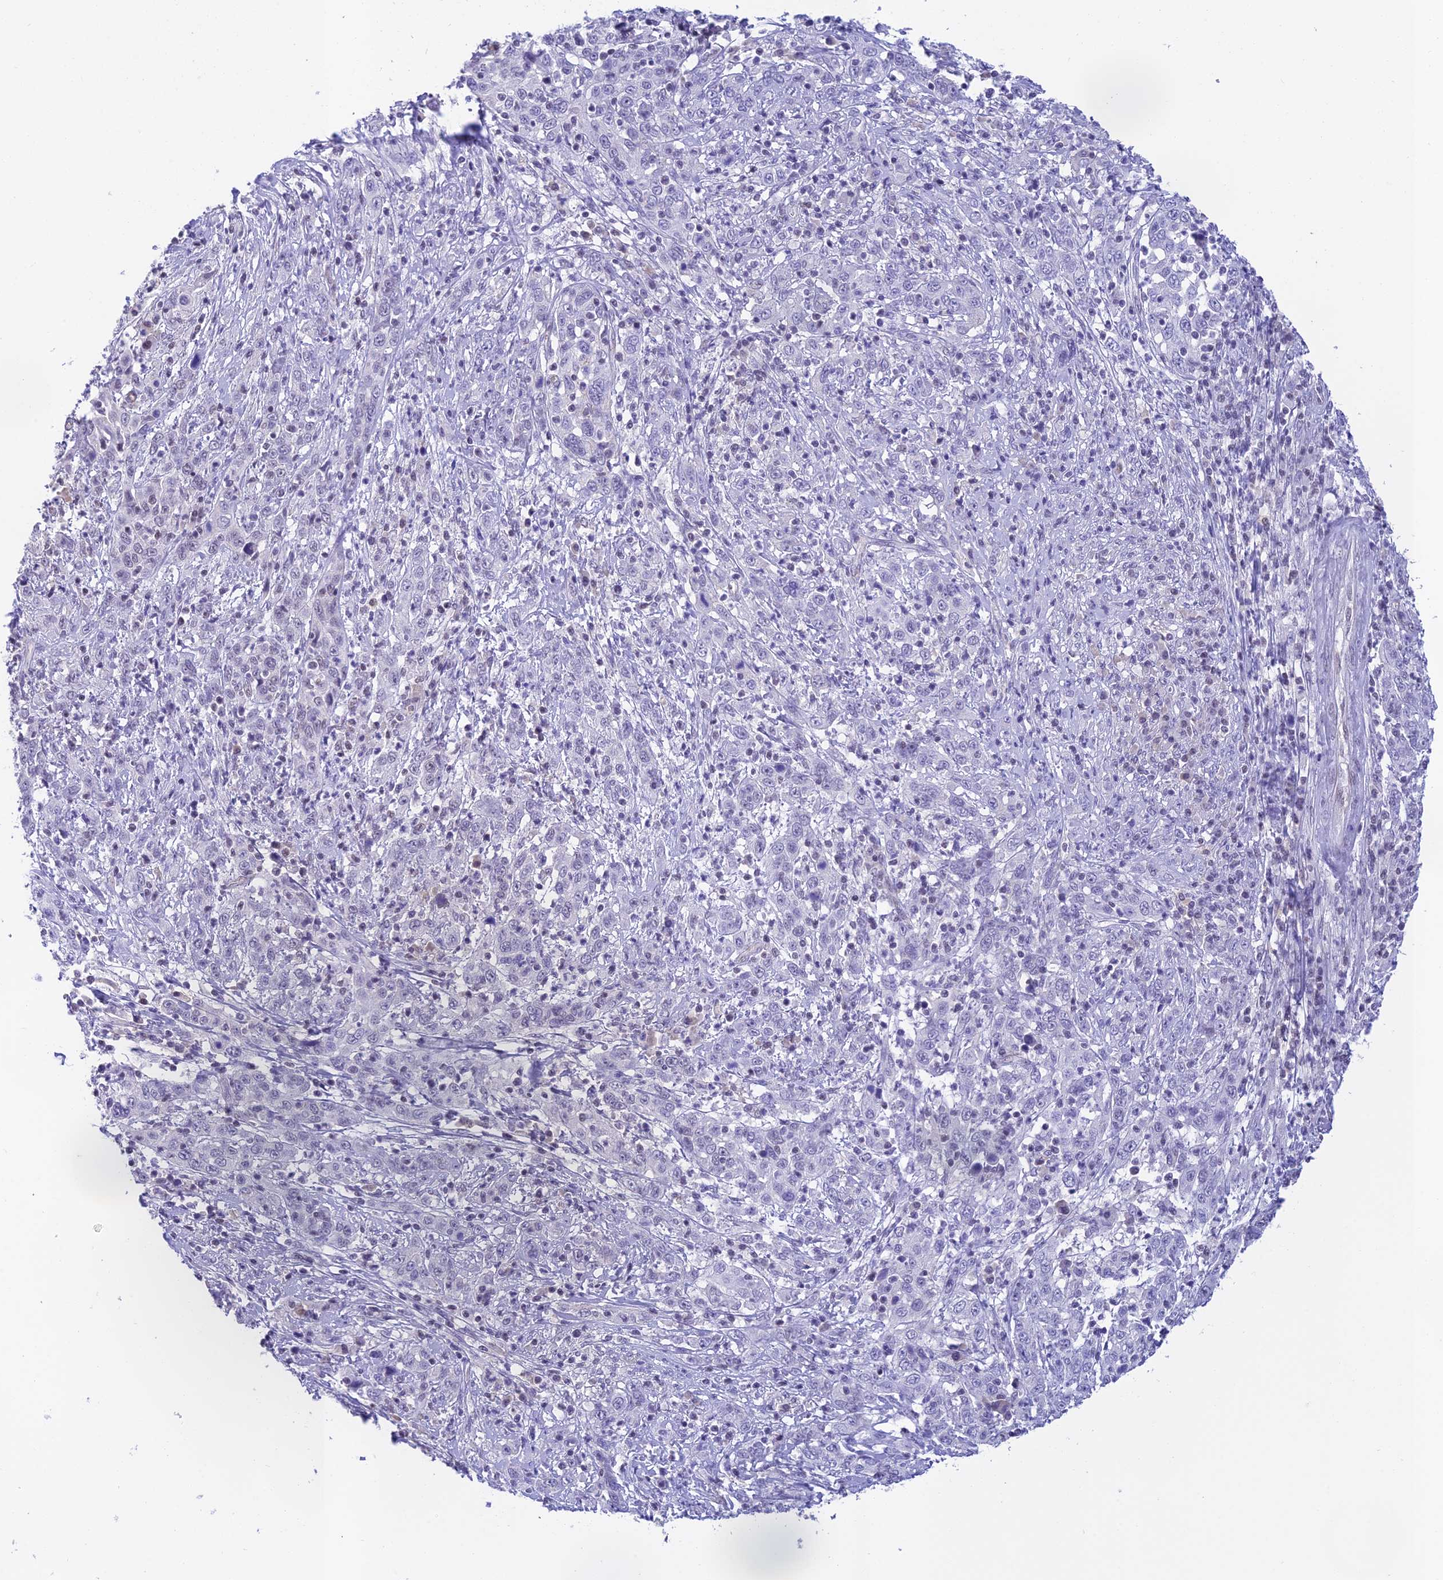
{"staining": {"intensity": "negative", "quantity": "none", "location": "none"}, "tissue": "cervical cancer", "cell_type": "Tumor cells", "image_type": "cancer", "snomed": [{"axis": "morphology", "description": "Squamous cell carcinoma, NOS"}, {"axis": "topography", "description": "Cervix"}], "caption": "A micrograph of human cervical cancer (squamous cell carcinoma) is negative for staining in tumor cells.", "gene": "THAP11", "patient": {"sex": "female", "age": 46}}